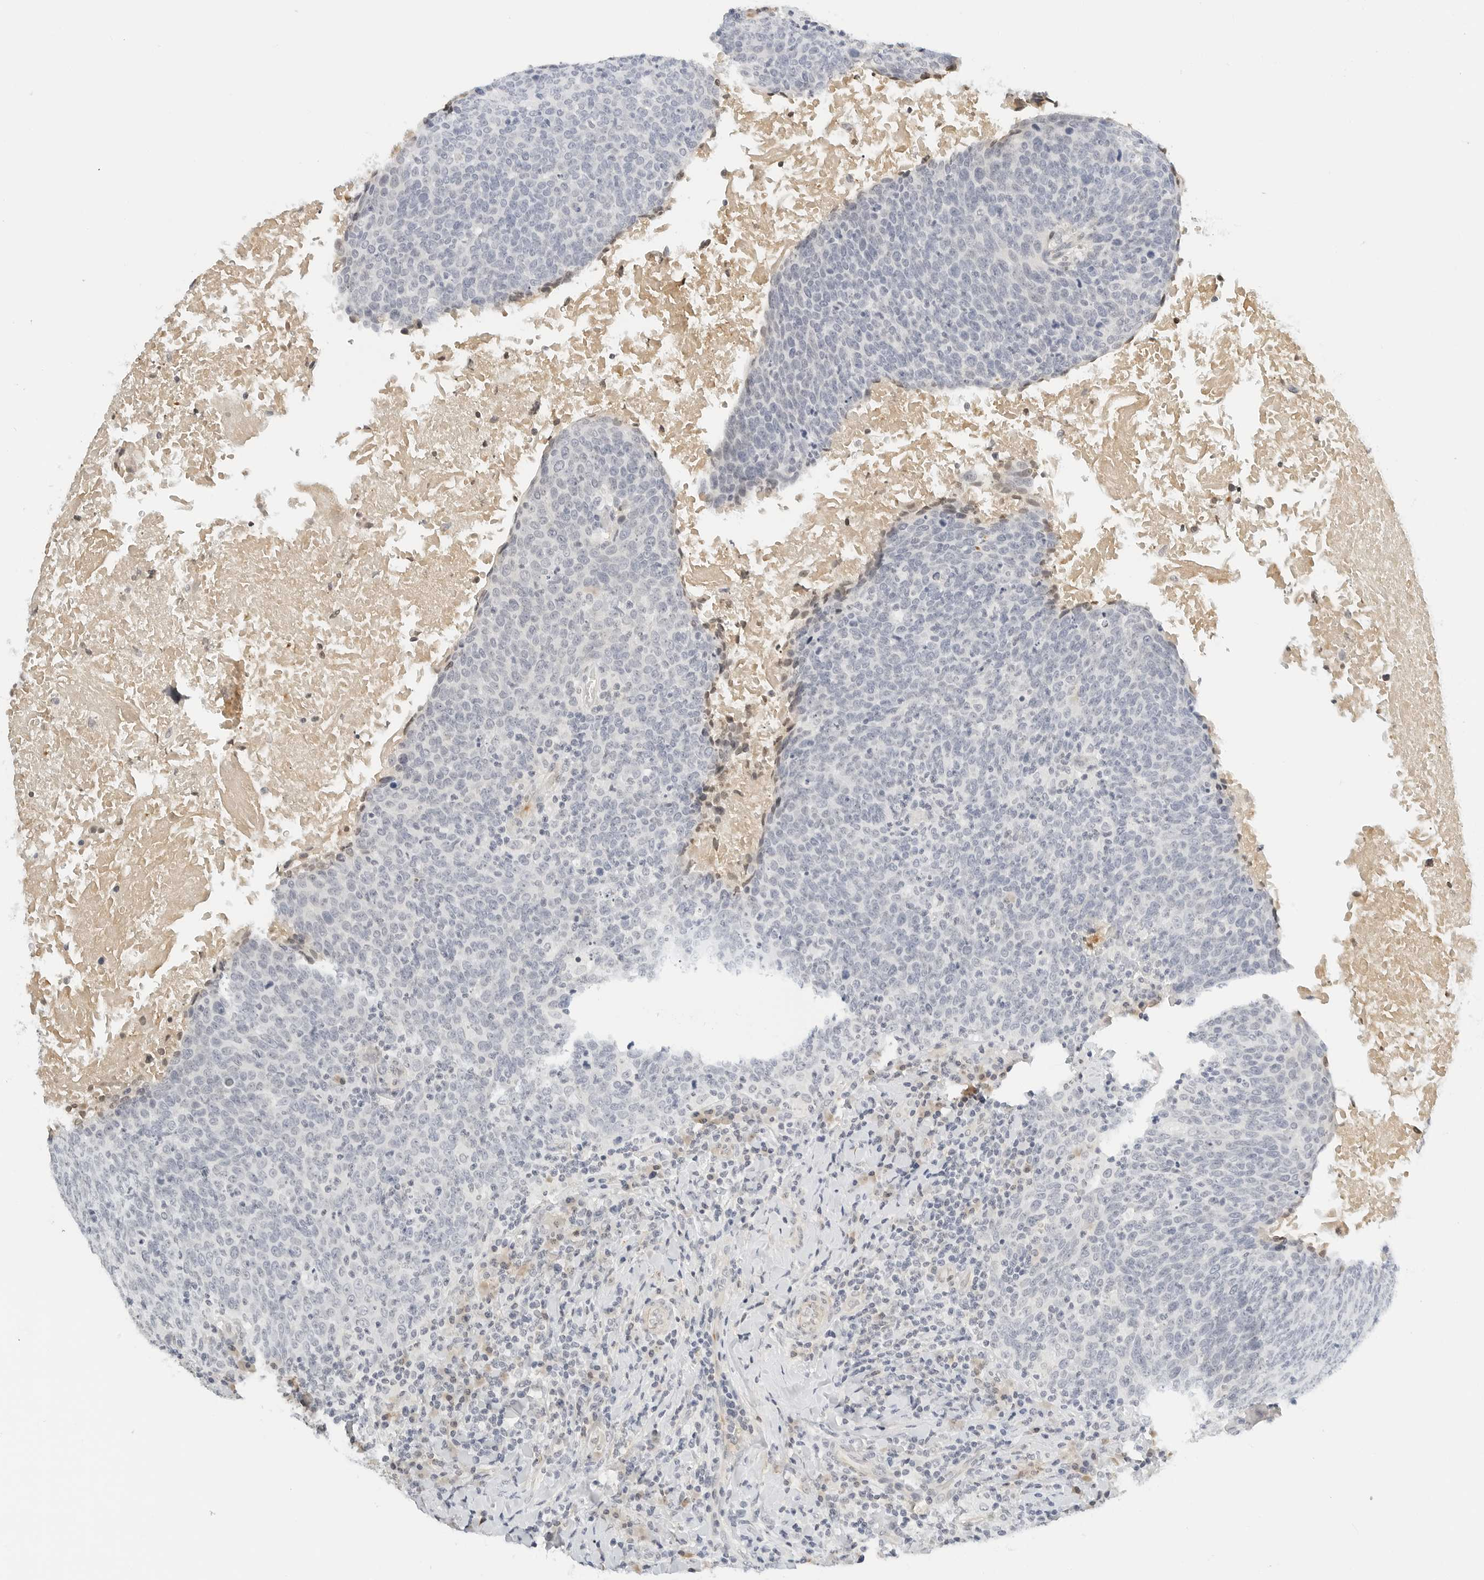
{"staining": {"intensity": "negative", "quantity": "none", "location": "none"}, "tissue": "head and neck cancer", "cell_type": "Tumor cells", "image_type": "cancer", "snomed": [{"axis": "morphology", "description": "Squamous cell carcinoma, NOS"}, {"axis": "morphology", "description": "Squamous cell carcinoma, metastatic, NOS"}, {"axis": "topography", "description": "Lymph node"}, {"axis": "topography", "description": "Head-Neck"}], "caption": "Metastatic squamous cell carcinoma (head and neck) was stained to show a protein in brown. There is no significant positivity in tumor cells.", "gene": "PKDCC", "patient": {"sex": "male", "age": 62}}